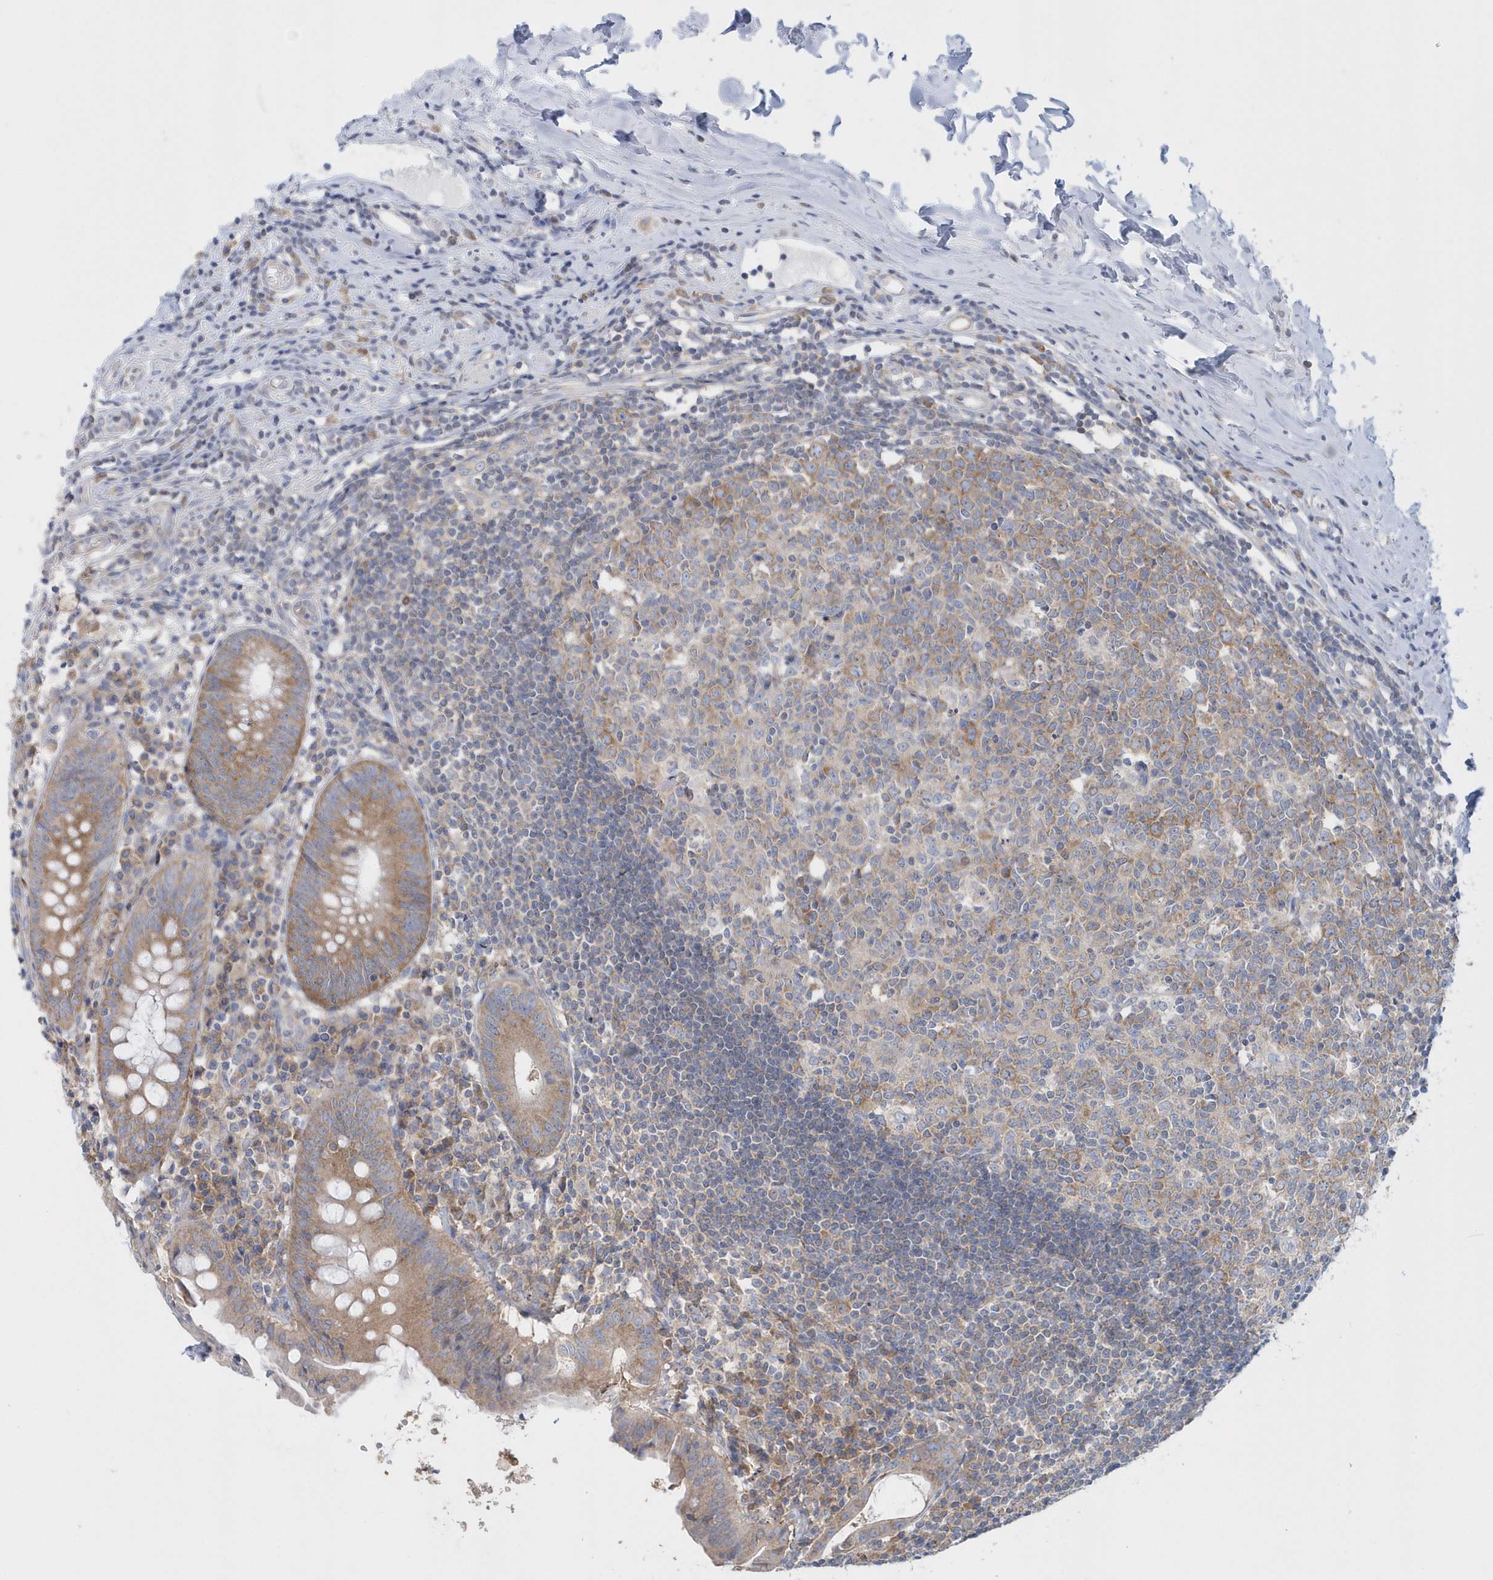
{"staining": {"intensity": "moderate", "quantity": ">75%", "location": "cytoplasmic/membranous"}, "tissue": "appendix", "cell_type": "Glandular cells", "image_type": "normal", "snomed": [{"axis": "morphology", "description": "Normal tissue, NOS"}, {"axis": "topography", "description": "Appendix"}], "caption": "Immunohistochemistry (DAB (3,3'-diaminobenzidine)) staining of normal human appendix displays moderate cytoplasmic/membranous protein expression in about >75% of glandular cells.", "gene": "EIF3C", "patient": {"sex": "female", "age": 54}}